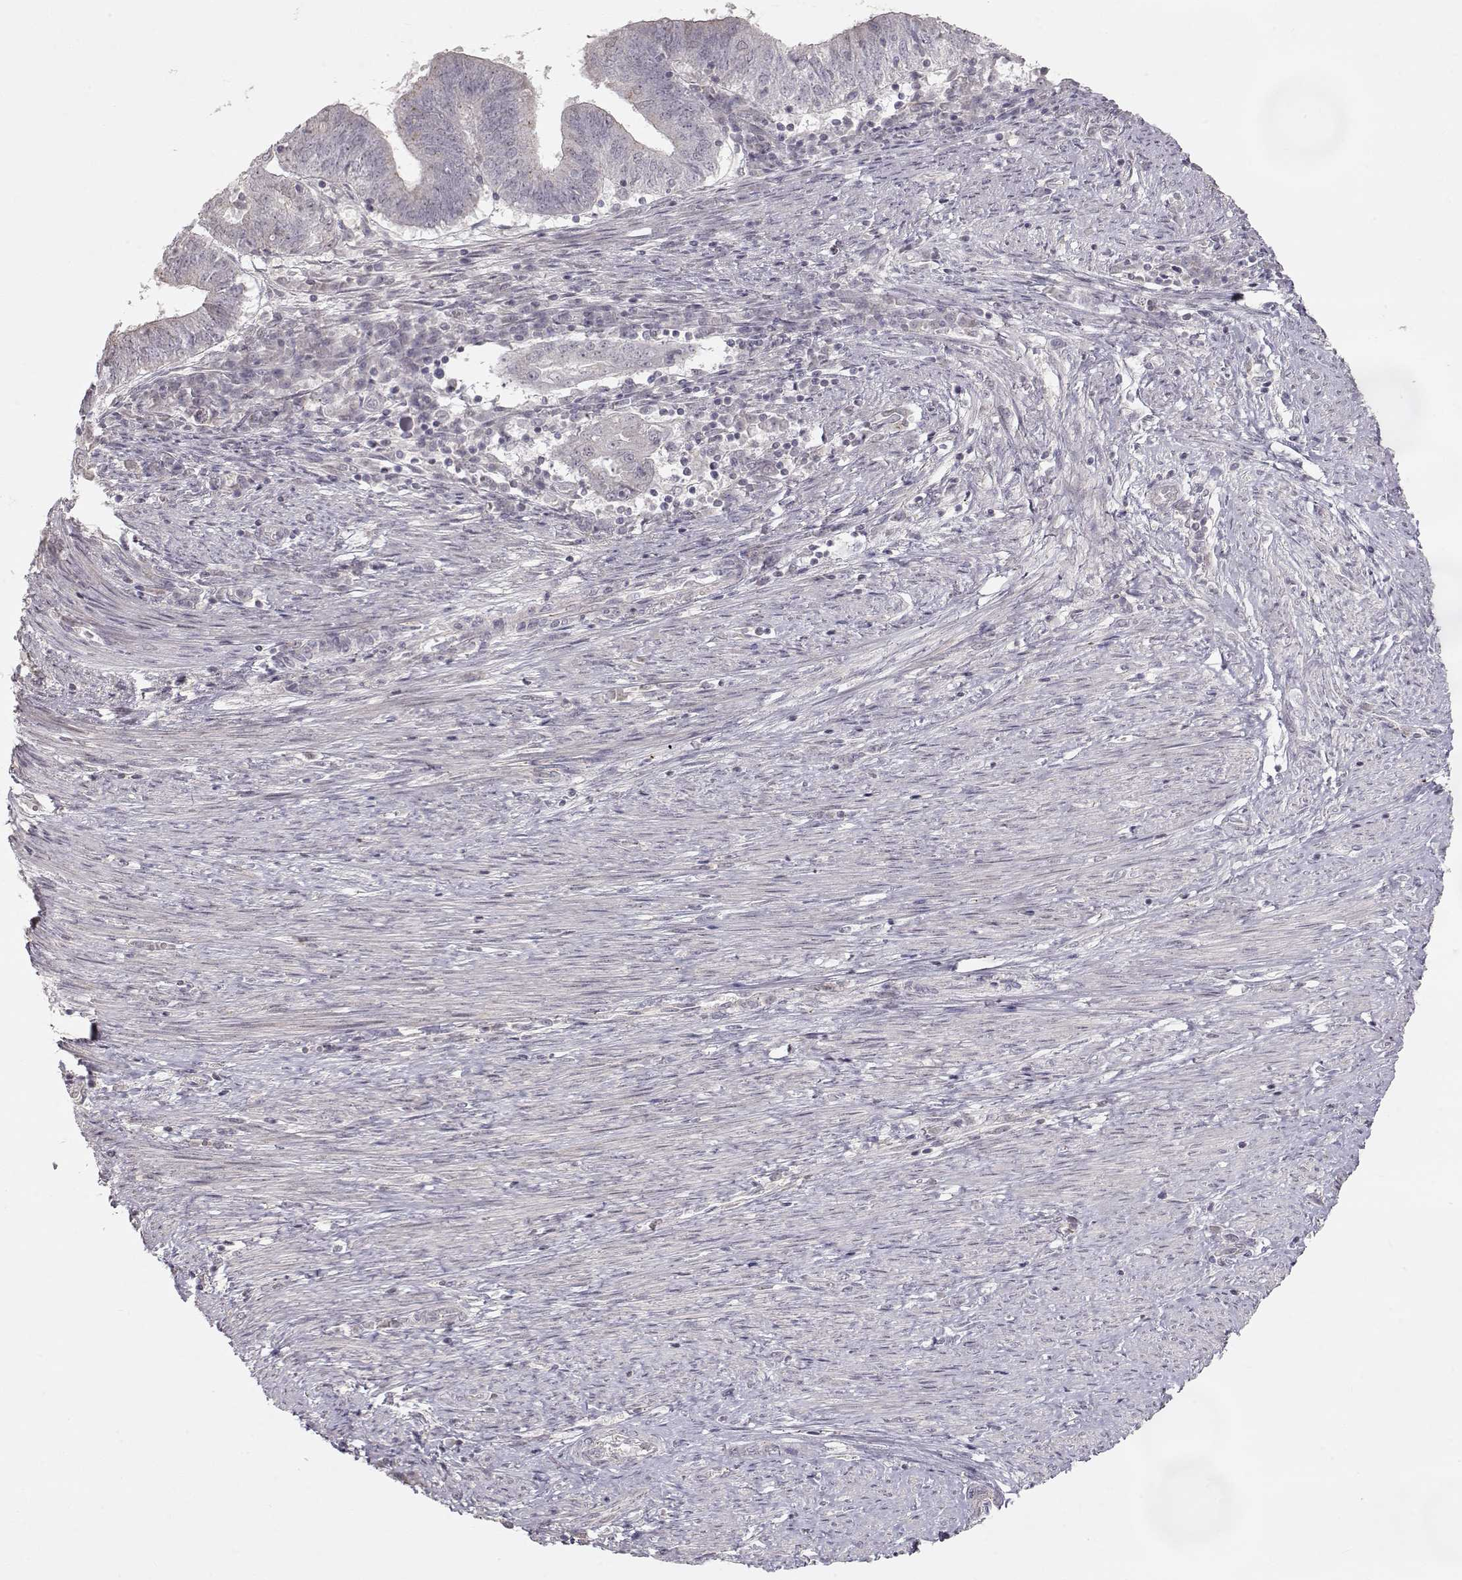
{"staining": {"intensity": "negative", "quantity": "none", "location": "none"}, "tissue": "endometrial cancer", "cell_type": "Tumor cells", "image_type": "cancer", "snomed": [{"axis": "morphology", "description": "Adenocarcinoma, NOS"}, {"axis": "topography", "description": "Endometrium"}], "caption": "Immunohistochemical staining of human endometrial adenocarcinoma demonstrates no significant staining in tumor cells. The staining was performed using DAB to visualize the protein expression in brown, while the nuclei were stained in blue with hematoxylin (Magnification: 20x).", "gene": "PNMT", "patient": {"sex": "female", "age": 82}}